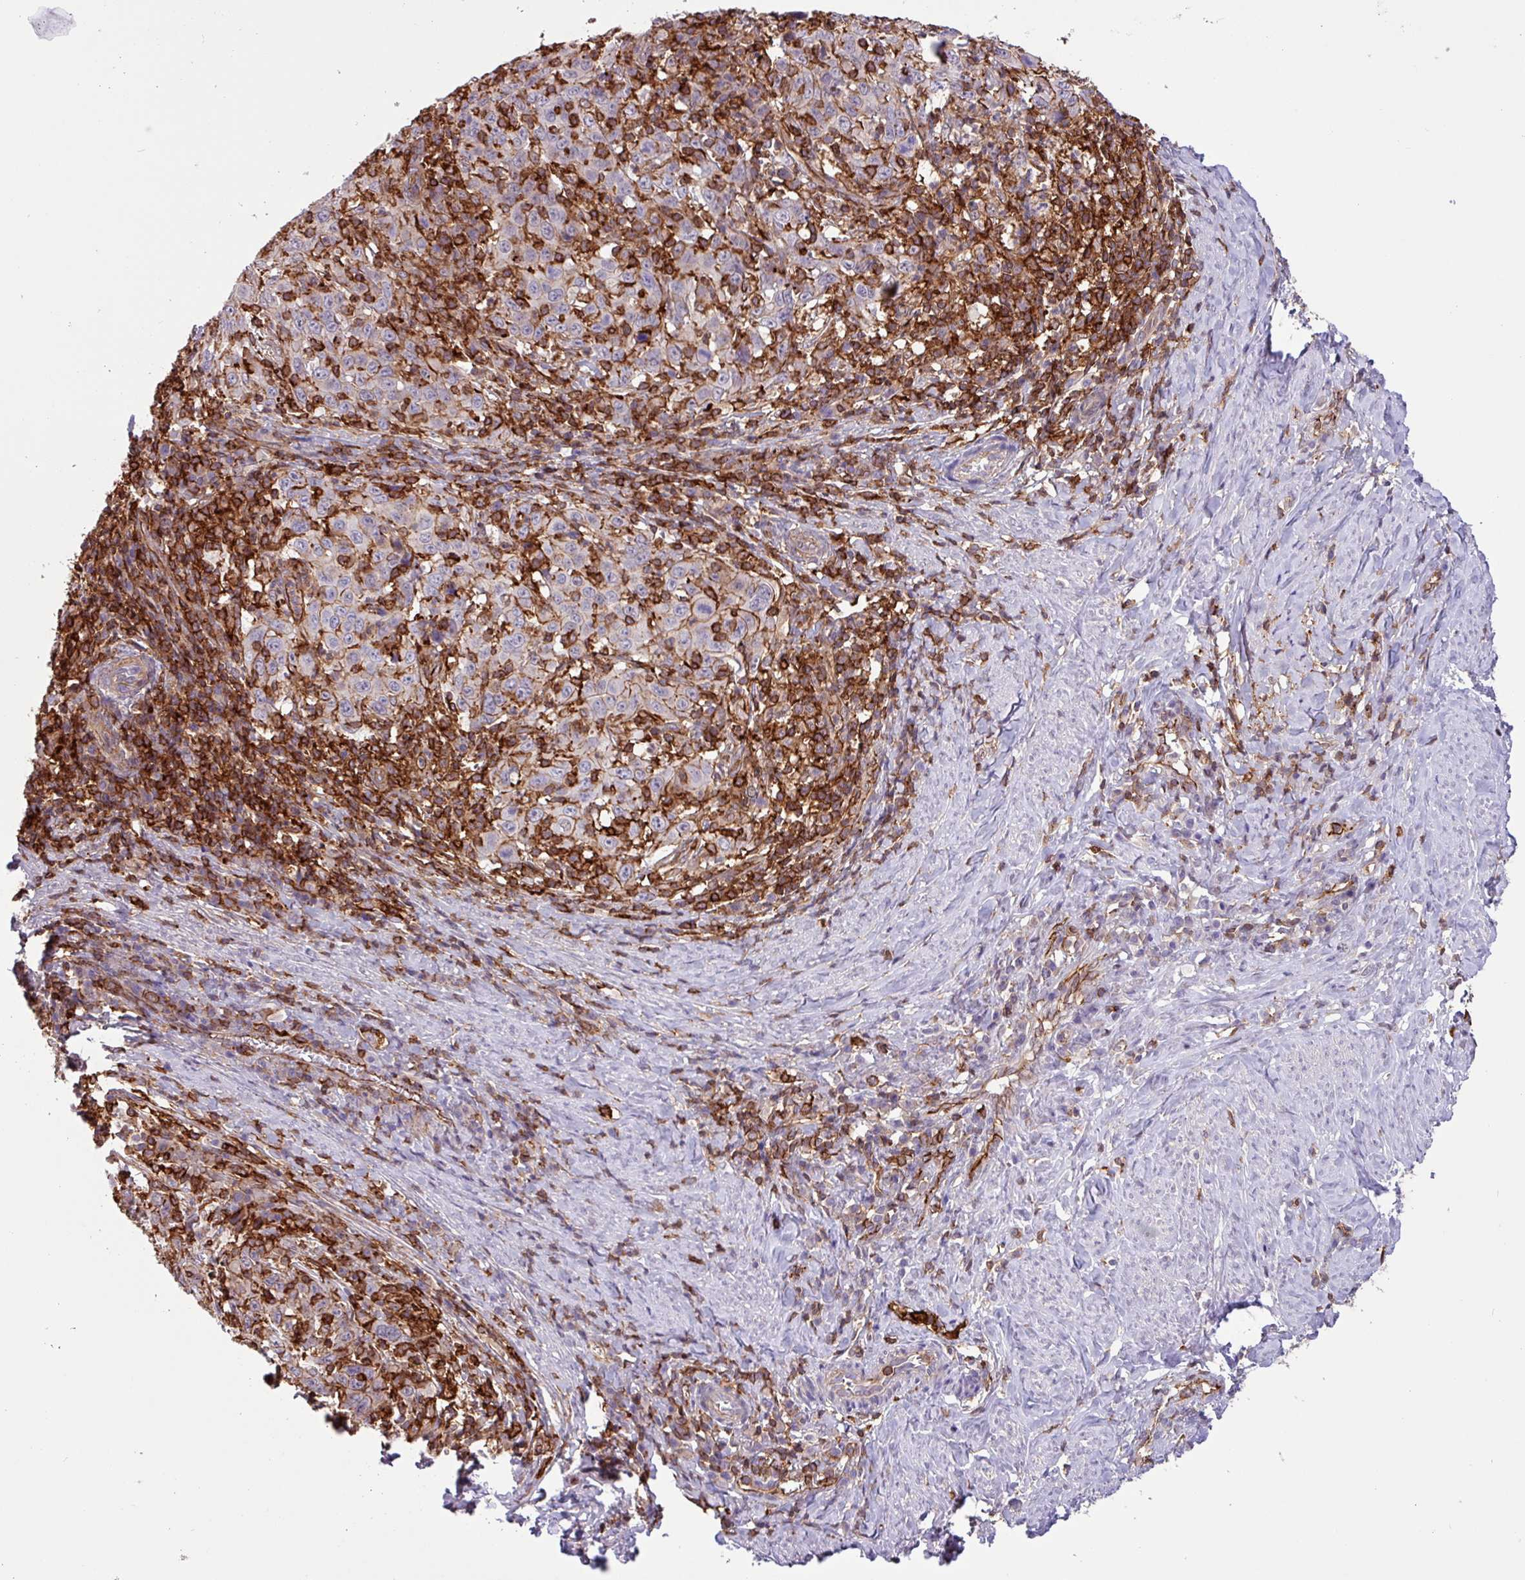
{"staining": {"intensity": "moderate", "quantity": "<25%", "location": "cytoplasmic/membranous"}, "tissue": "cervical cancer", "cell_type": "Tumor cells", "image_type": "cancer", "snomed": [{"axis": "morphology", "description": "Squamous cell carcinoma, NOS"}, {"axis": "topography", "description": "Cervix"}], "caption": "Moderate cytoplasmic/membranous protein positivity is present in about <25% of tumor cells in cervical cancer.", "gene": "PPP1R18", "patient": {"sex": "female", "age": 46}}